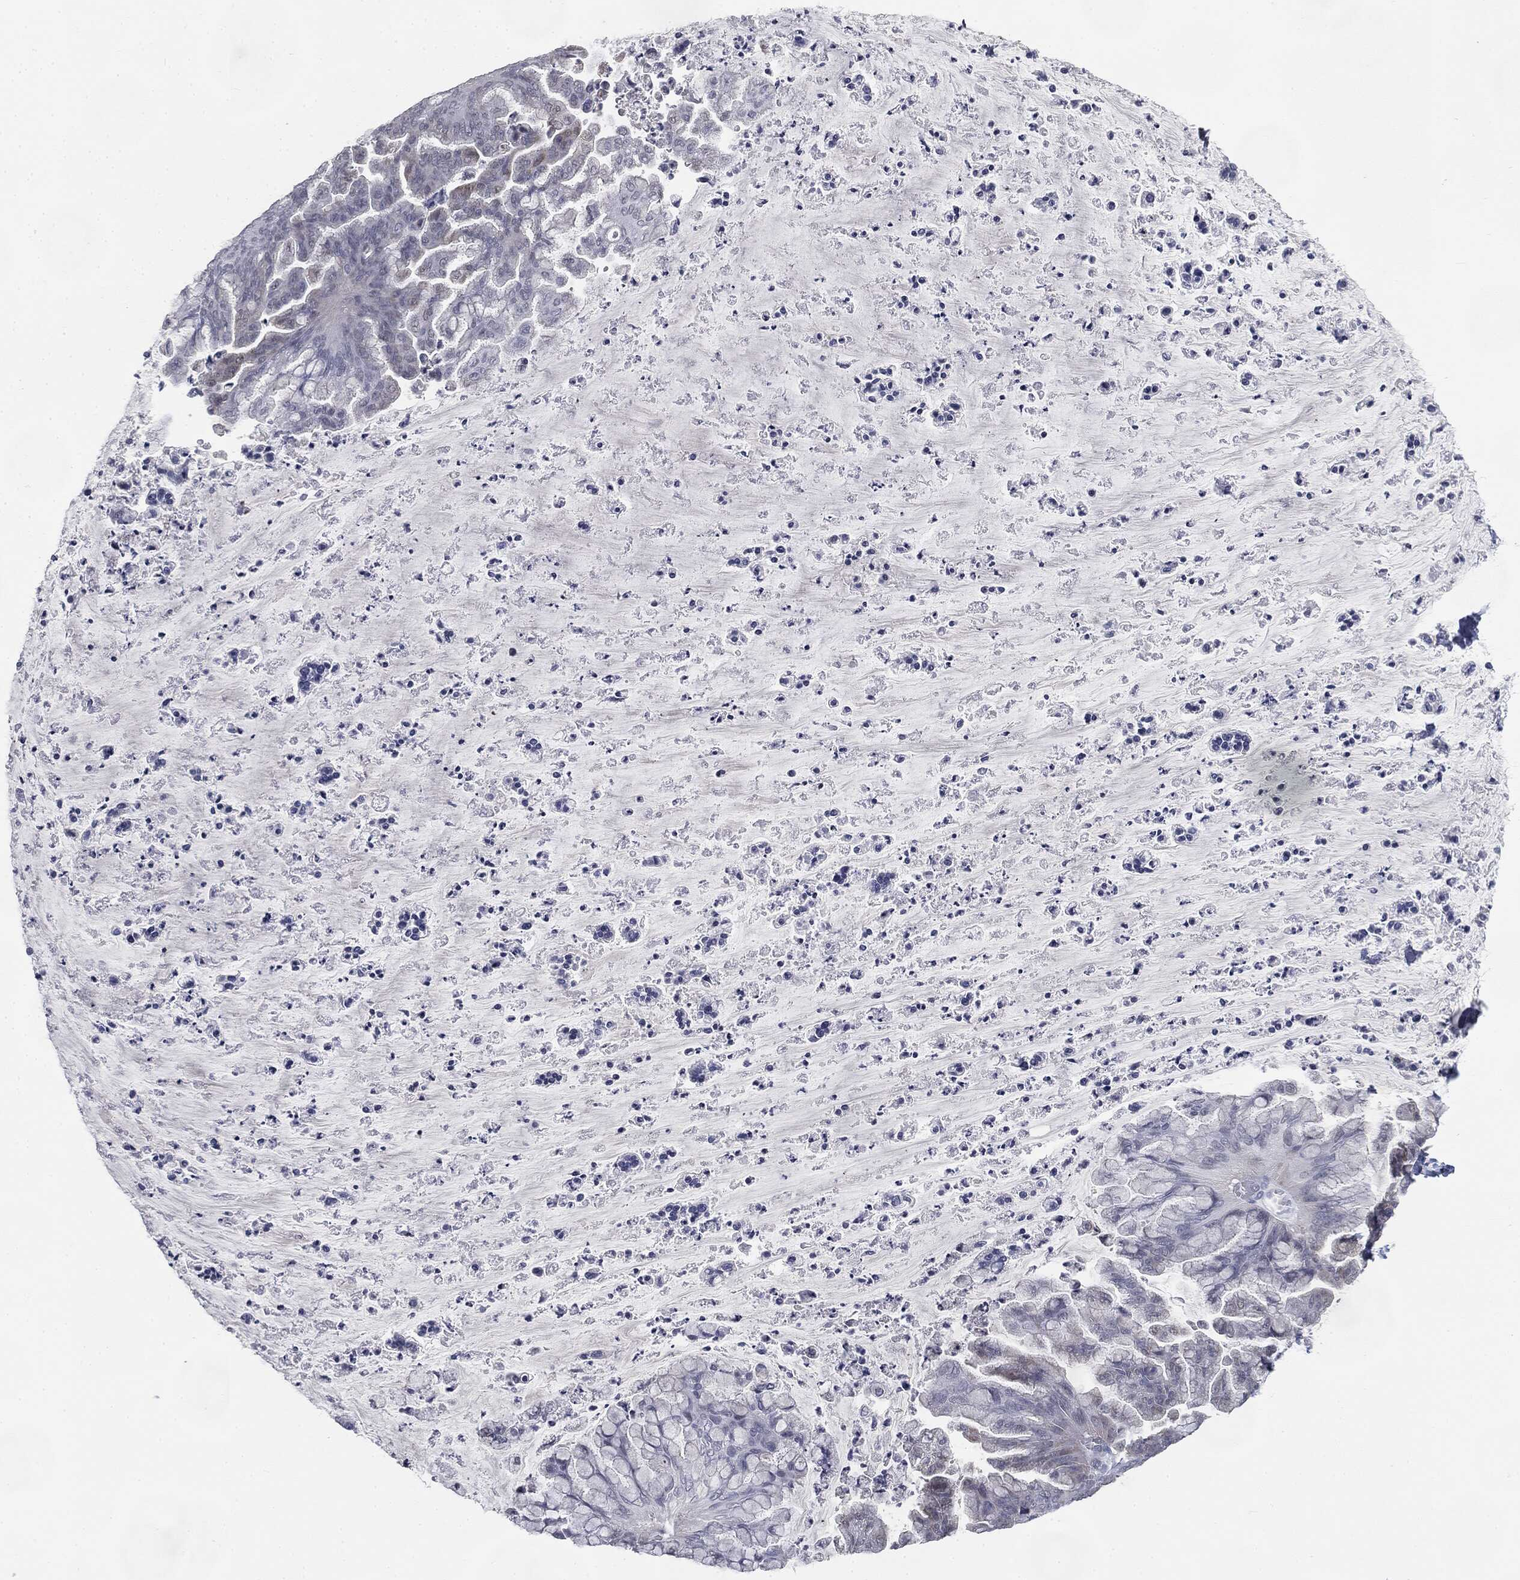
{"staining": {"intensity": "negative", "quantity": "none", "location": "none"}, "tissue": "ovarian cancer", "cell_type": "Tumor cells", "image_type": "cancer", "snomed": [{"axis": "morphology", "description": "Cystadenocarcinoma, mucinous, NOS"}, {"axis": "topography", "description": "Ovary"}], "caption": "Immunohistochemistry of mucinous cystadenocarcinoma (ovarian) reveals no expression in tumor cells.", "gene": "SLC2A2", "patient": {"sex": "female", "age": 67}}